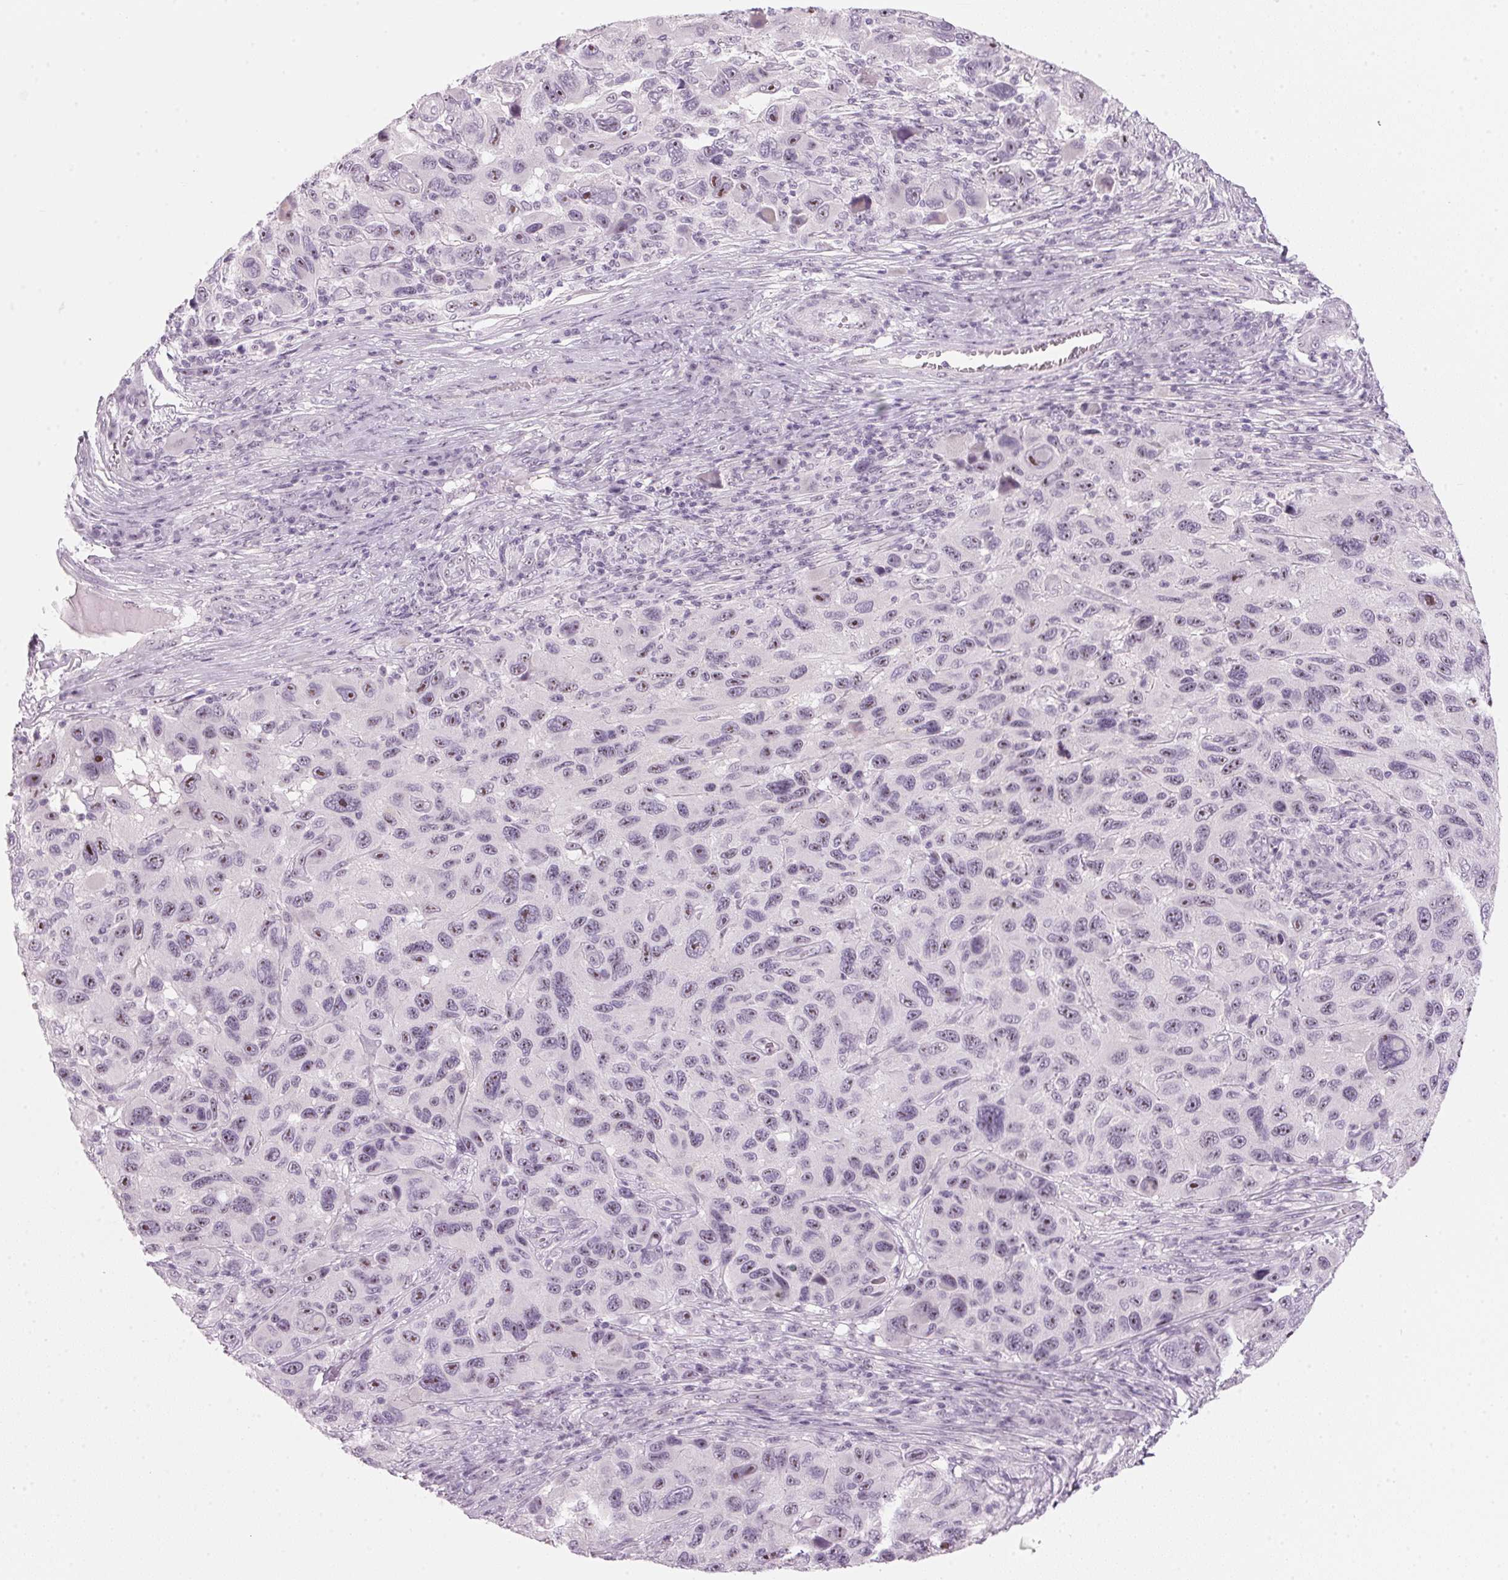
{"staining": {"intensity": "moderate", "quantity": "25%-75%", "location": "nuclear"}, "tissue": "melanoma", "cell_type": "Tumor cells", "image_type": "cancer", "snomed": [{"axis": "morphology", "description": "Malignant melanoma, NOS"}, {"axis": "topography", "description": "Skin"}], "caption": "This image displays IHC staining of human malignant melanoma, with medium moderate nuclear staining in about 25%-75% of tumor cells.", "gene": "DNTTIP2", "patient": {"sex": "male", "age": 53}}